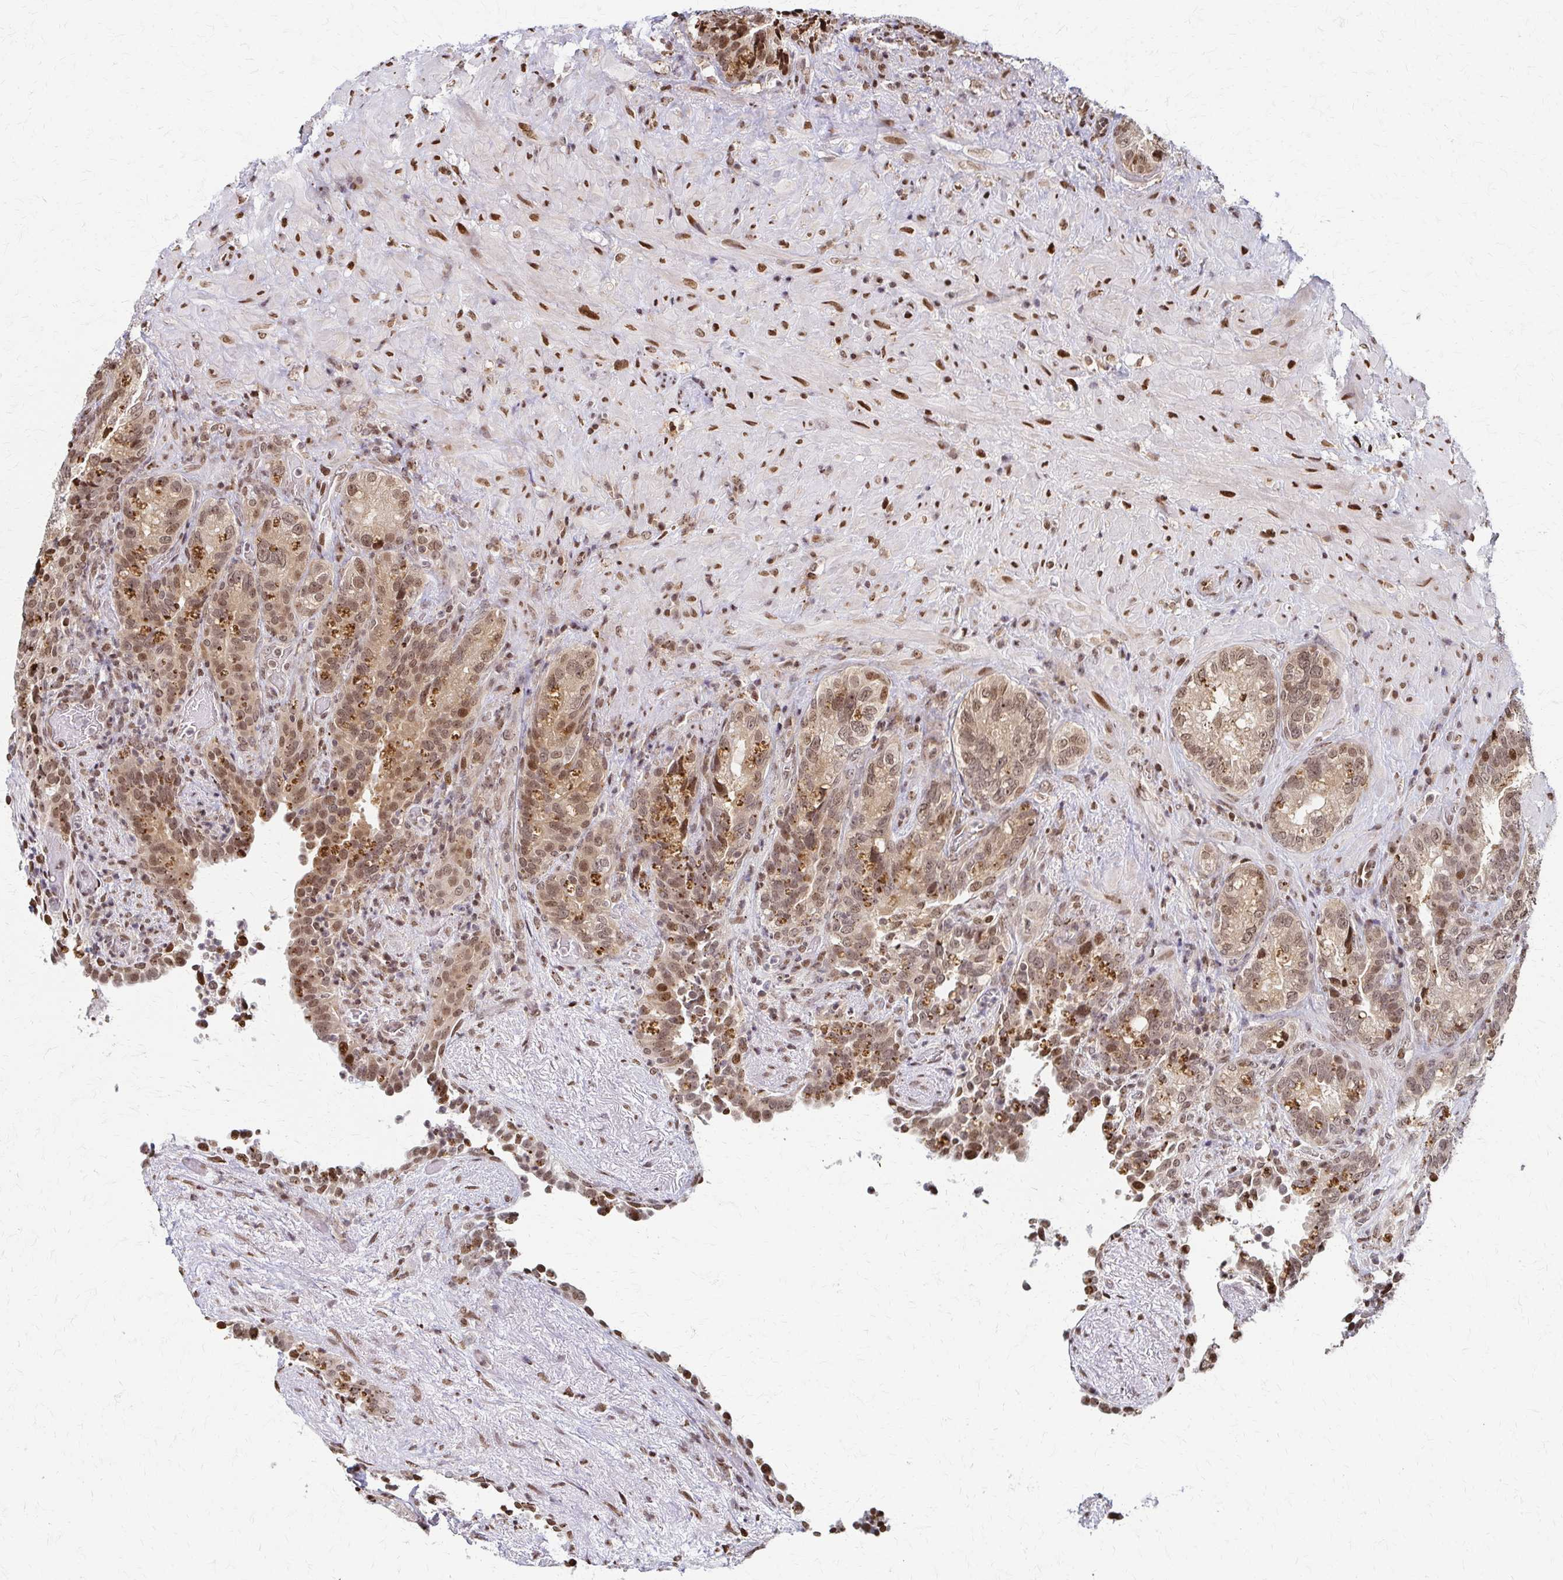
{"staining": {"intensity": "weak", "quantity": ">75%", "location": "cytoplasmic/membranous,nuclear"}, "tissue": "seminal vesicle", "cell_type": "Glandular cells", "image_type": "normal", "snomed": [{"axis": "morphology", "description": "Normal tissue, NOS"}, {"axis": "topography", "description": "Seminal veicle"}], "caption": "Protein expression by immunohistochemistry reveals weak cytoplasmic/membranous,nuclear expression in about >75% of glandular cells in unremarkable seminal vesicle.", "gene": "PSMD7", "patient": {"sex": "male", "age": 68}}